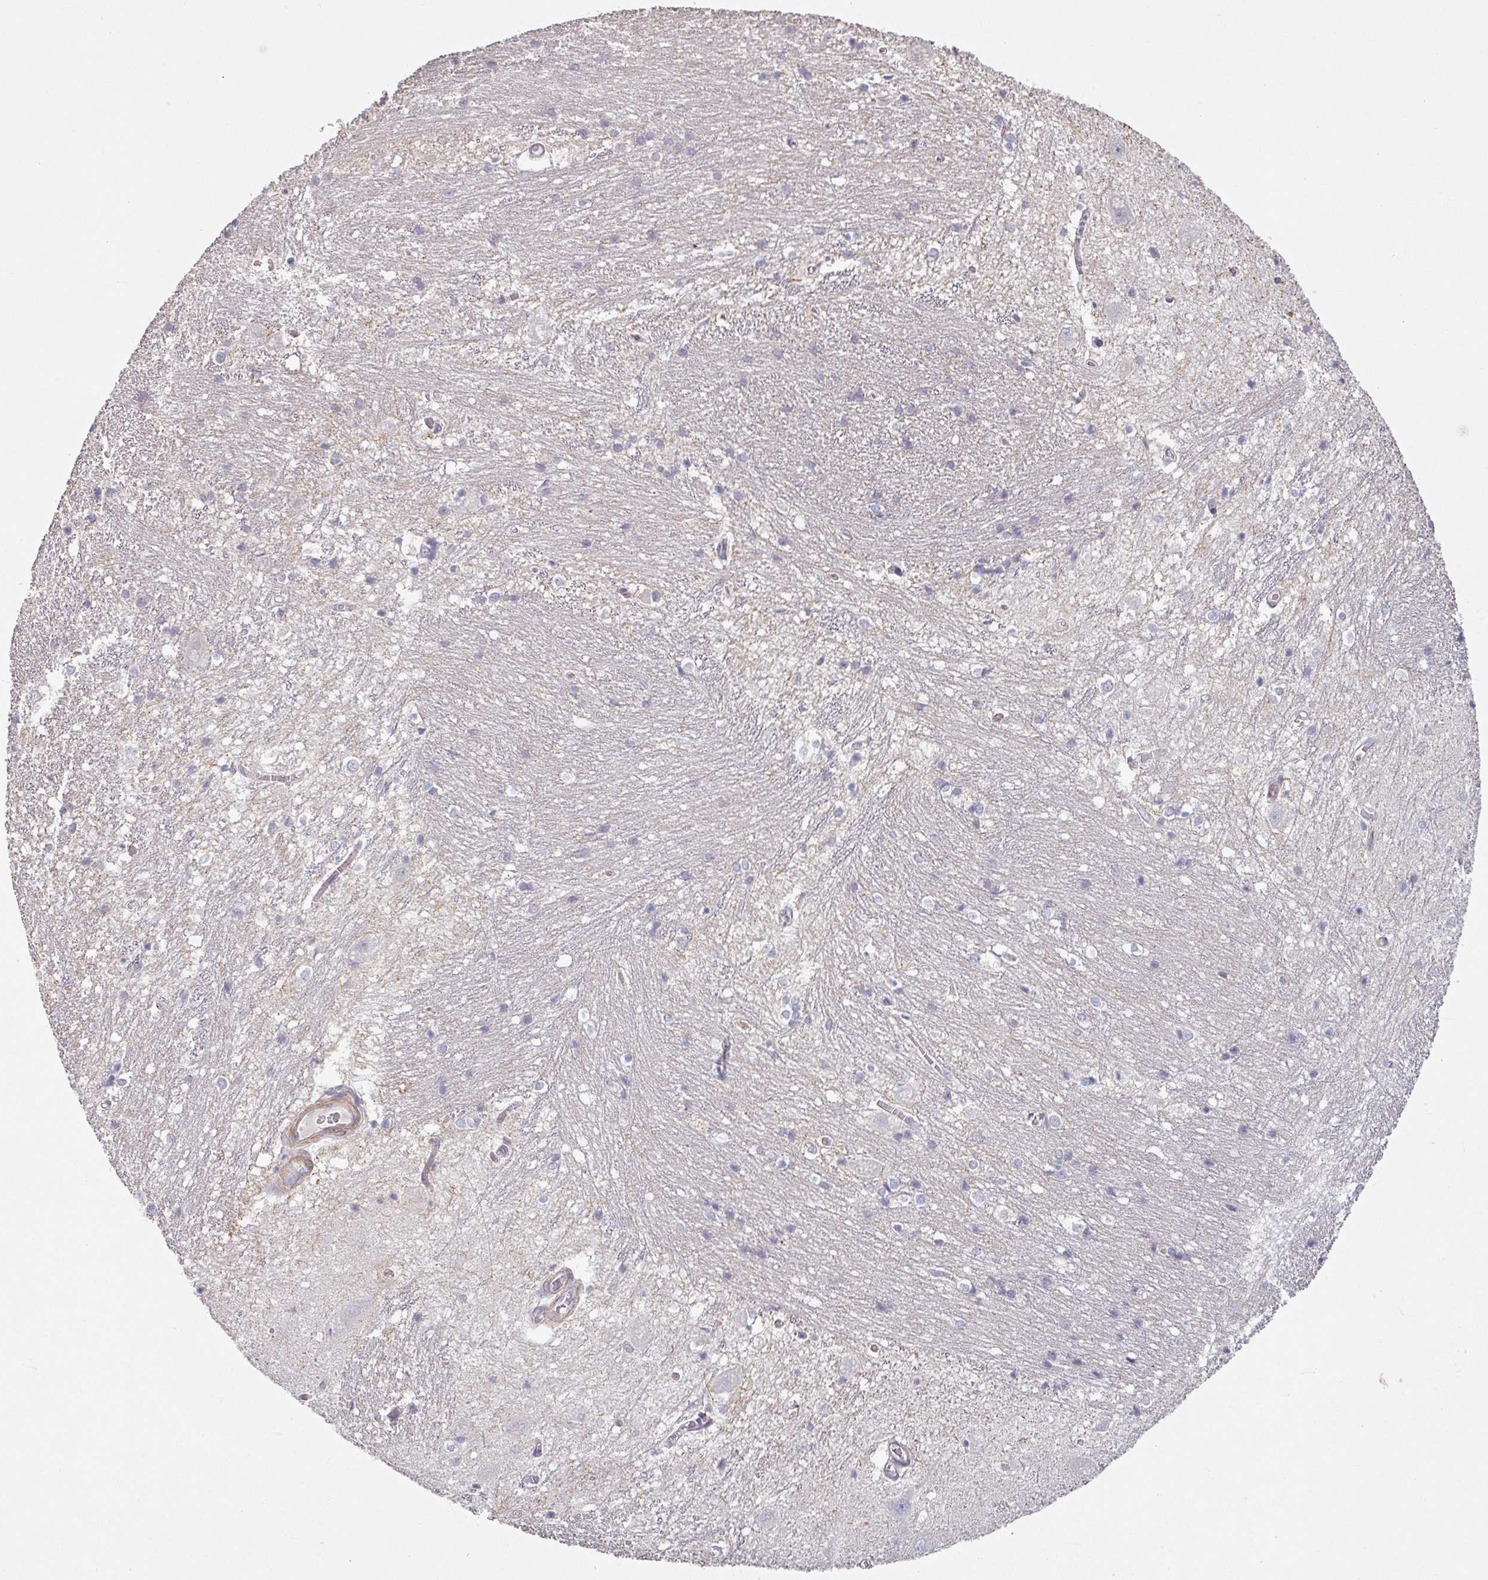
{"staining": {"intensity": "negative", "quantity": "none", "location": "none"}, "tissue": "caudate", "cell_type": "Glial cells", "image_type": "normal", "snomed": [{"axis": "morphology", "description": "Normal tissue, NOS"}, {"axis": "topography", "description": "Lateral ventricle wall"}], "caption": "High power microscopy micrograph of an immunohistochemistry photomicrograph of normal caudate, revealing no significant staining in glial cells.", "gene": "MAGEC3", "patient": {"sex": "male", "age": 37}}